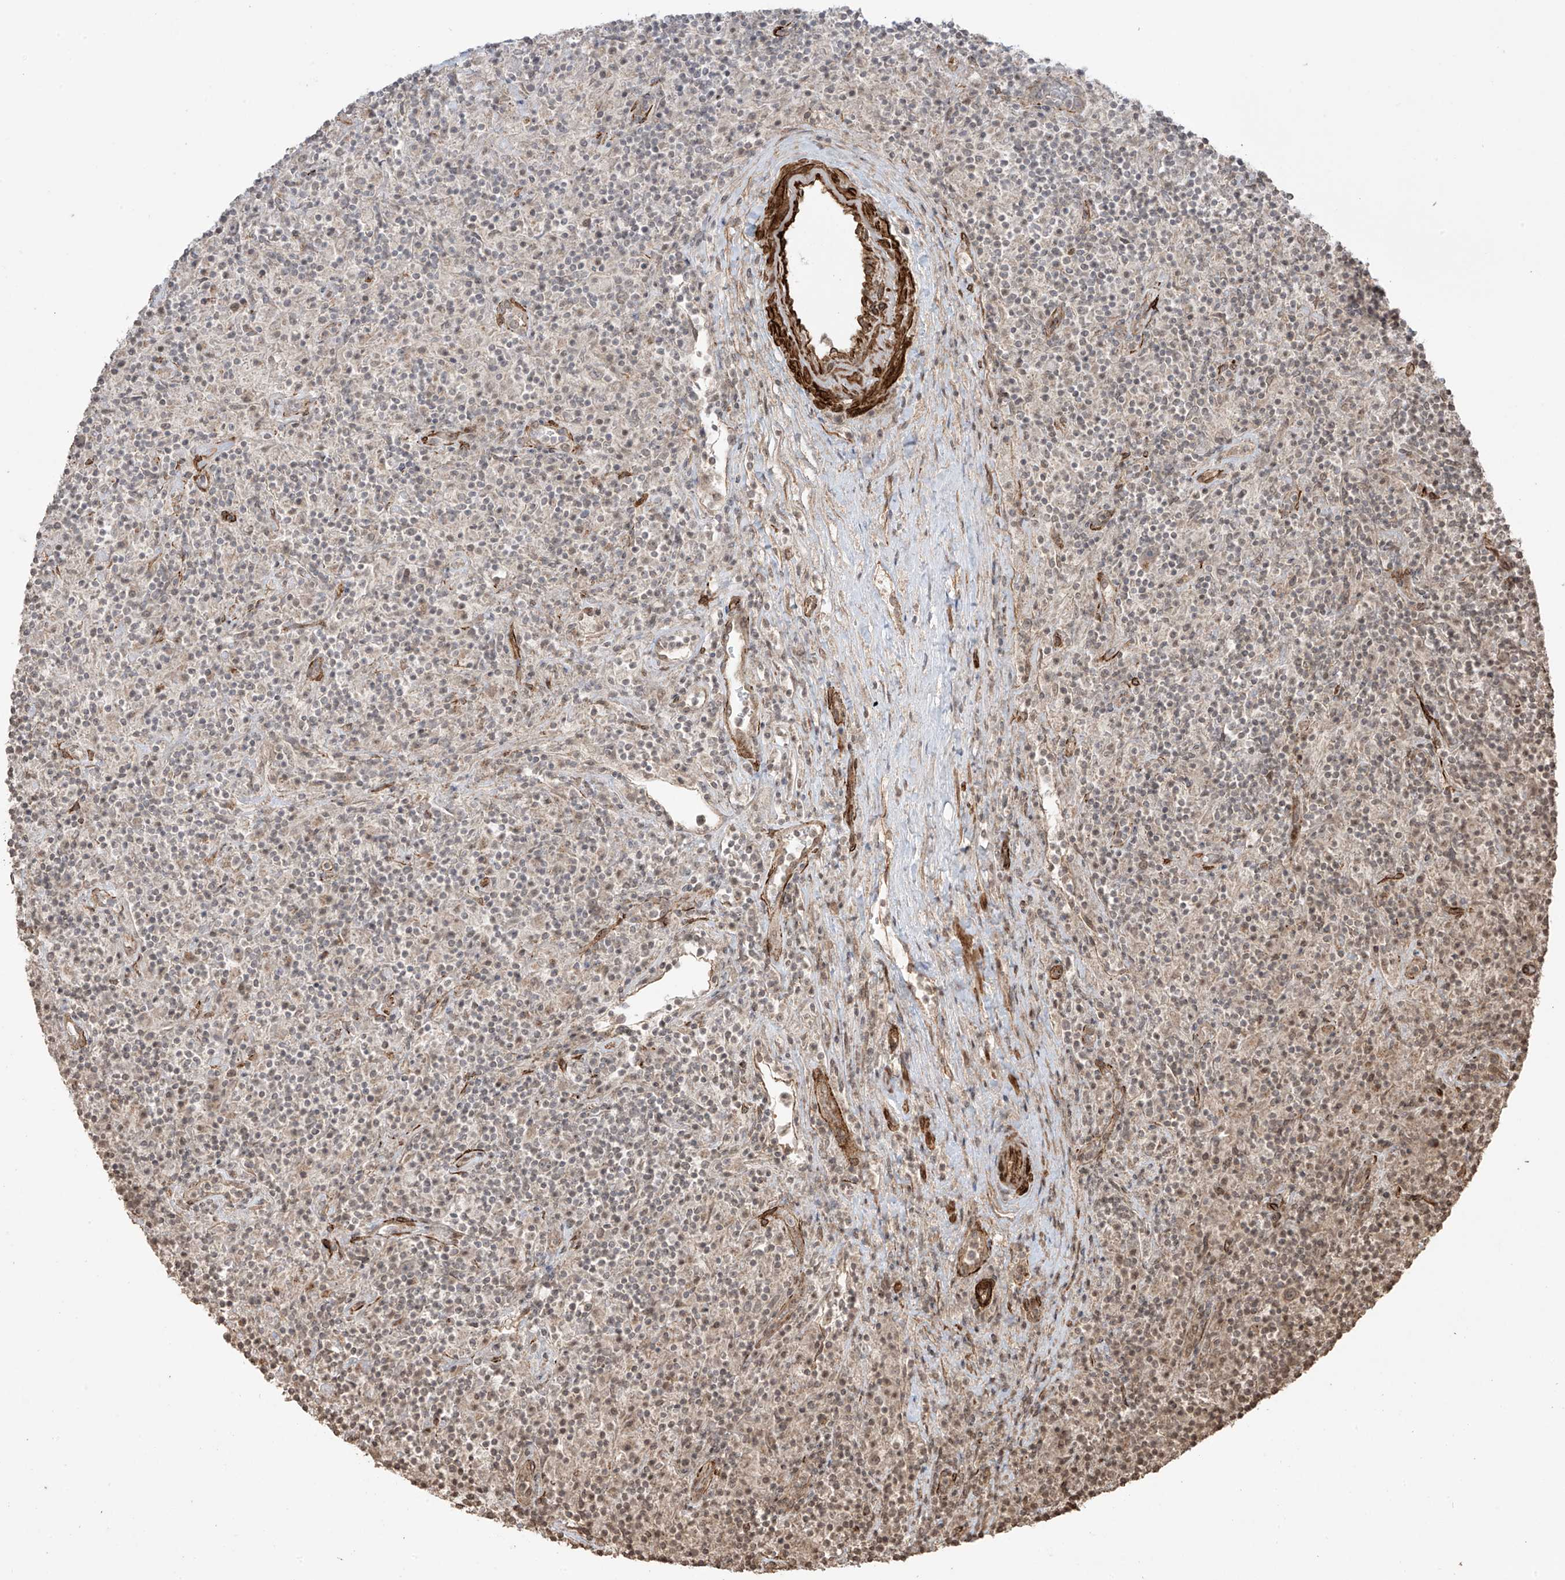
{"staining": {"intensity": "weak", "quantity": "<25%", "location": "cytoplasmic/membranous,nuclear"}, "tissue": "lymphoma", "cell_type": "Tumor cells", "image_type": "cancer", "snomed": [{"axis": "morphology", "description": "Hodgkin's disease, NOS"}, {"axis": "topography", "description": "Lymph node"}], "caption": "Hodgkin's disease was stained to show a protein in brown. There is no significant expression in tumor cells. Nuclei are stained in blue.", "gene": "TTLL5", "patient": {"sex": "male", "age": 70}}